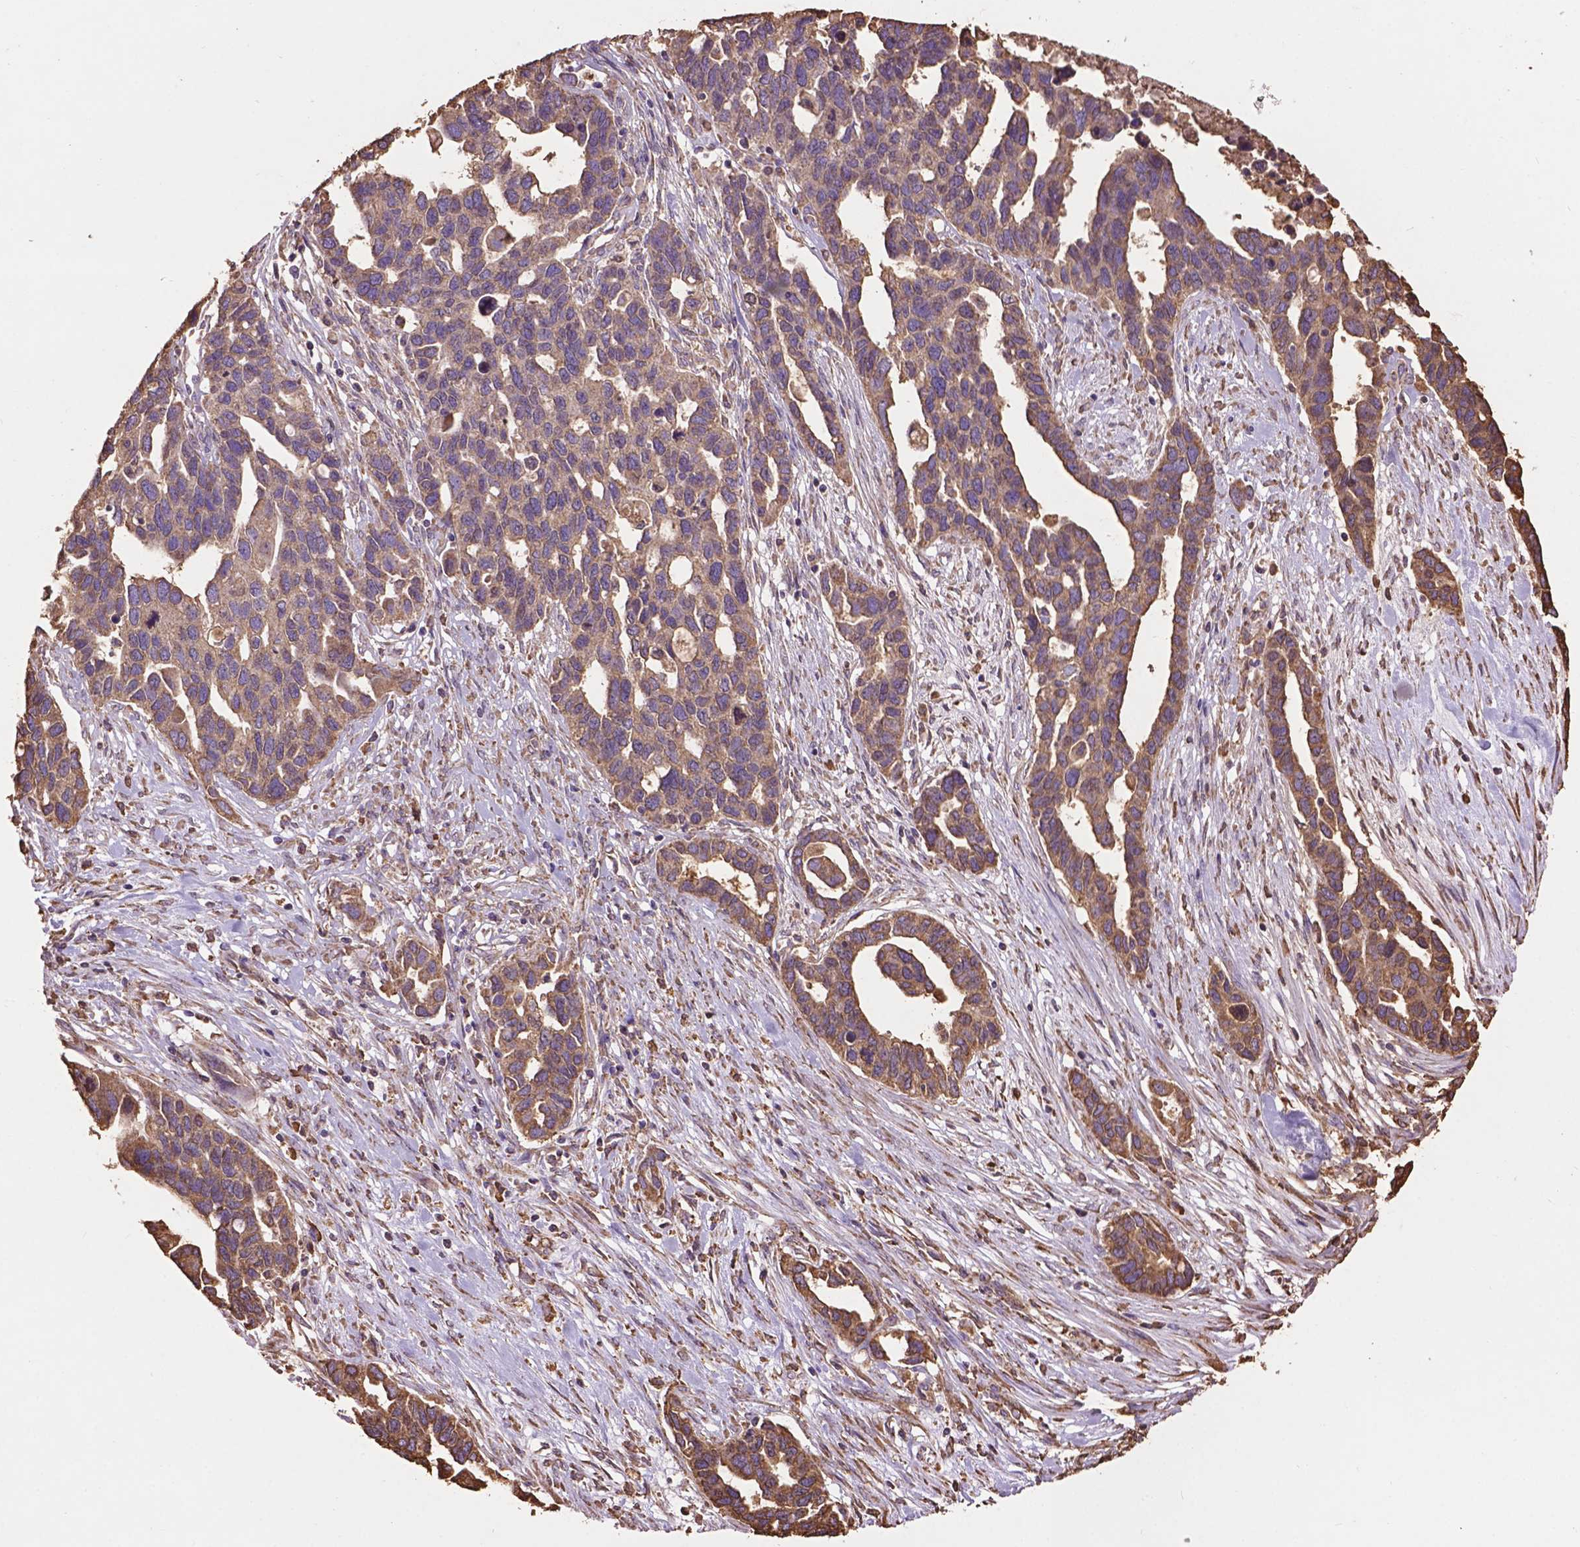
{"staining": {"intensity": "moderate", "quantity": ">75%", "location": "cytoplasmic/membranous"}, "tissue": "ovarian cancer", "cell_type": "Tumor cells", "image_type": "cancer", "snomed": [{"axis": "morphology", "description": "Cystadenocarcinoma, serous, NOS"}, {"axis": "topography", "description": "Ovary"}], "caption": "A brown stain shows moderate cytoplasmic/membranous positivity of a protein in ovarian cancer tumor cells. The staining was performed using DAB (3,3'-diaminobenzidine), with brown indicating positive protein expression. Nuclei are stained blue with hematoxylin.", "gene": "PPP2R5E", "patient": {"sex": "female", "age": 54}}